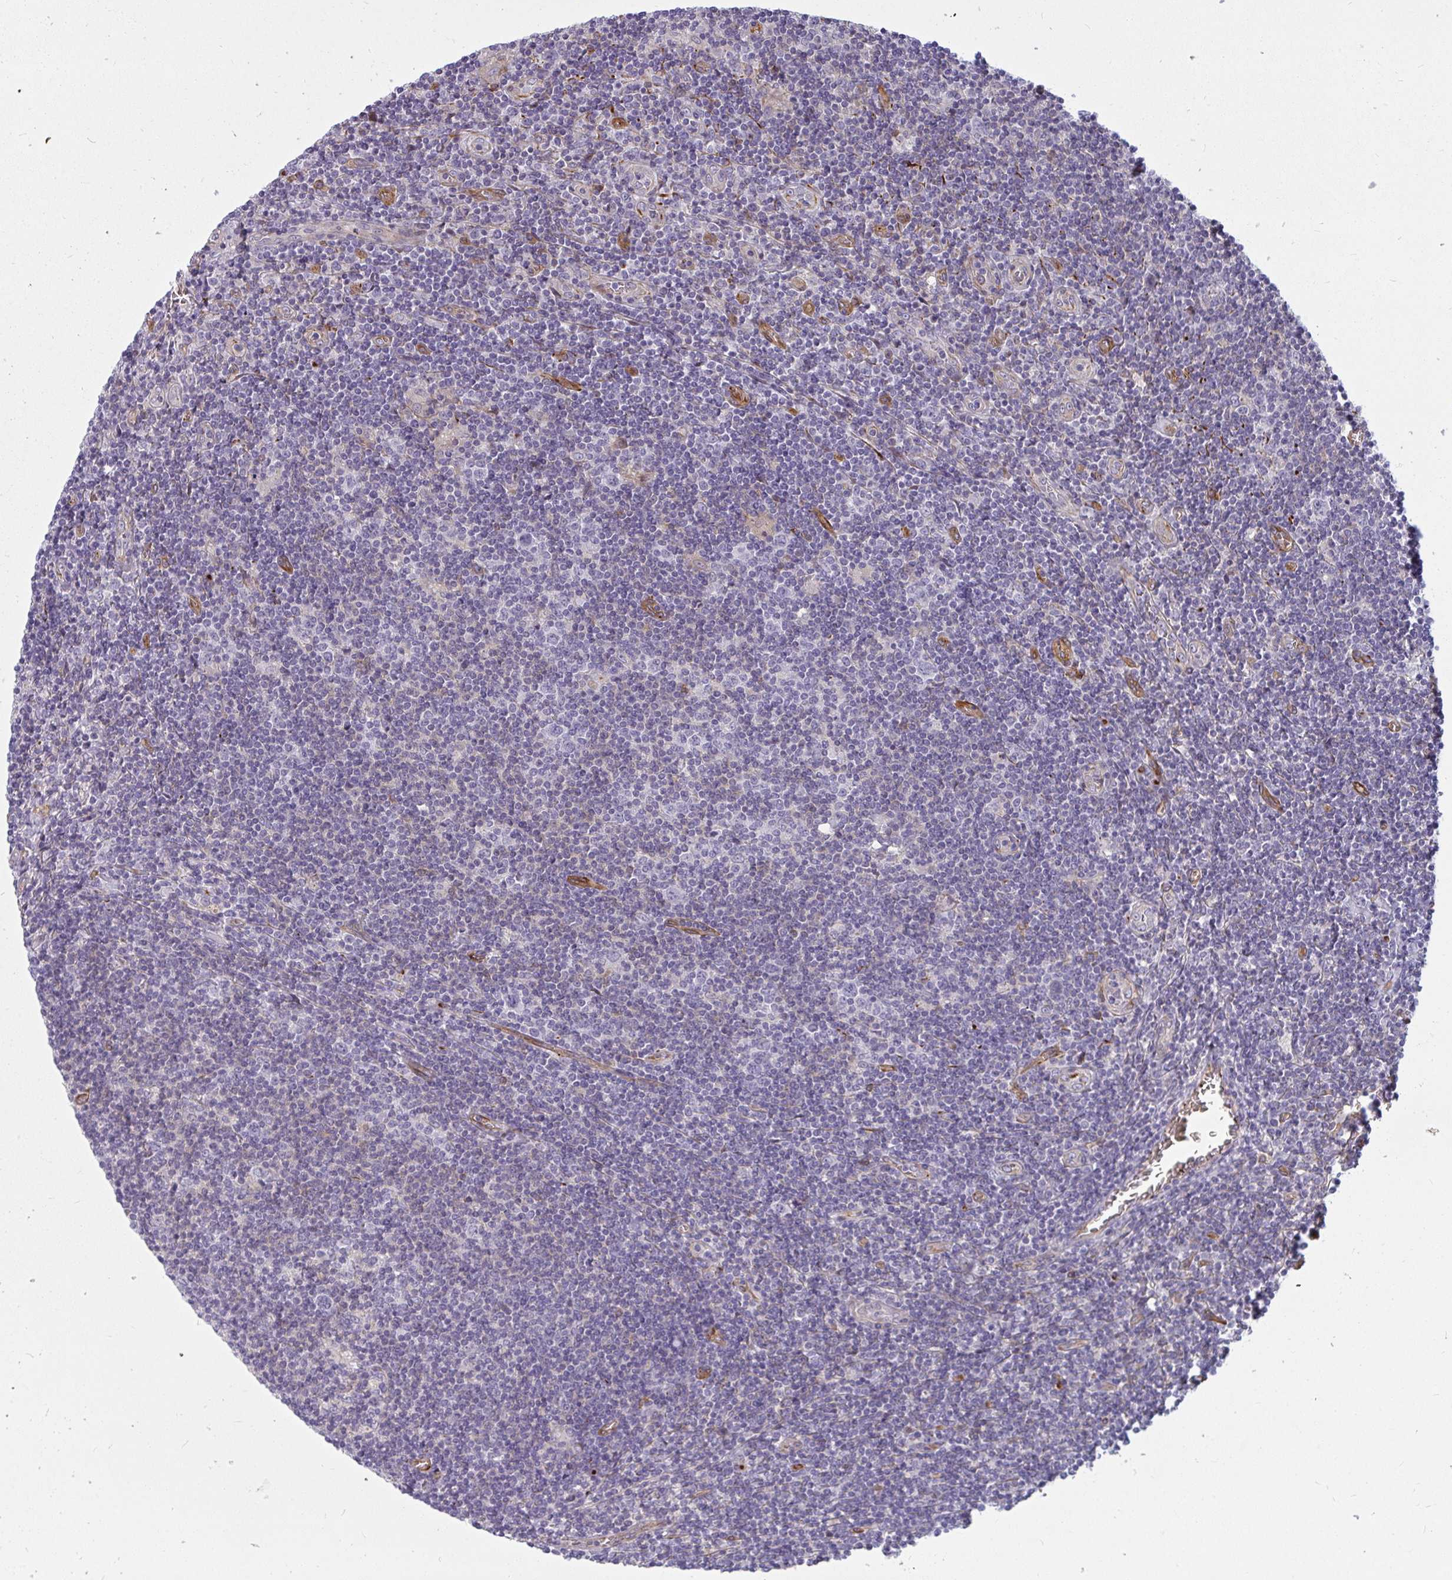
{"staining": {"intensity": "negative", "quantity": "none", "location": "none"}, "tissue": "lymphoma", "cell_type": "Tumor cells", "image_type": "cancer", "snomed": [{"axis": "morphology", "description": "Hodgkin's disease, NOS"}, {"axis": "topography", "description": "Lymph node"}], "caption": "Hodgkin's disease was stained to show a protein in brown. There is no significant positivity in tumor cells.", "gene": "IFIT3", "patient": {"sex": "male", "age": 40}}